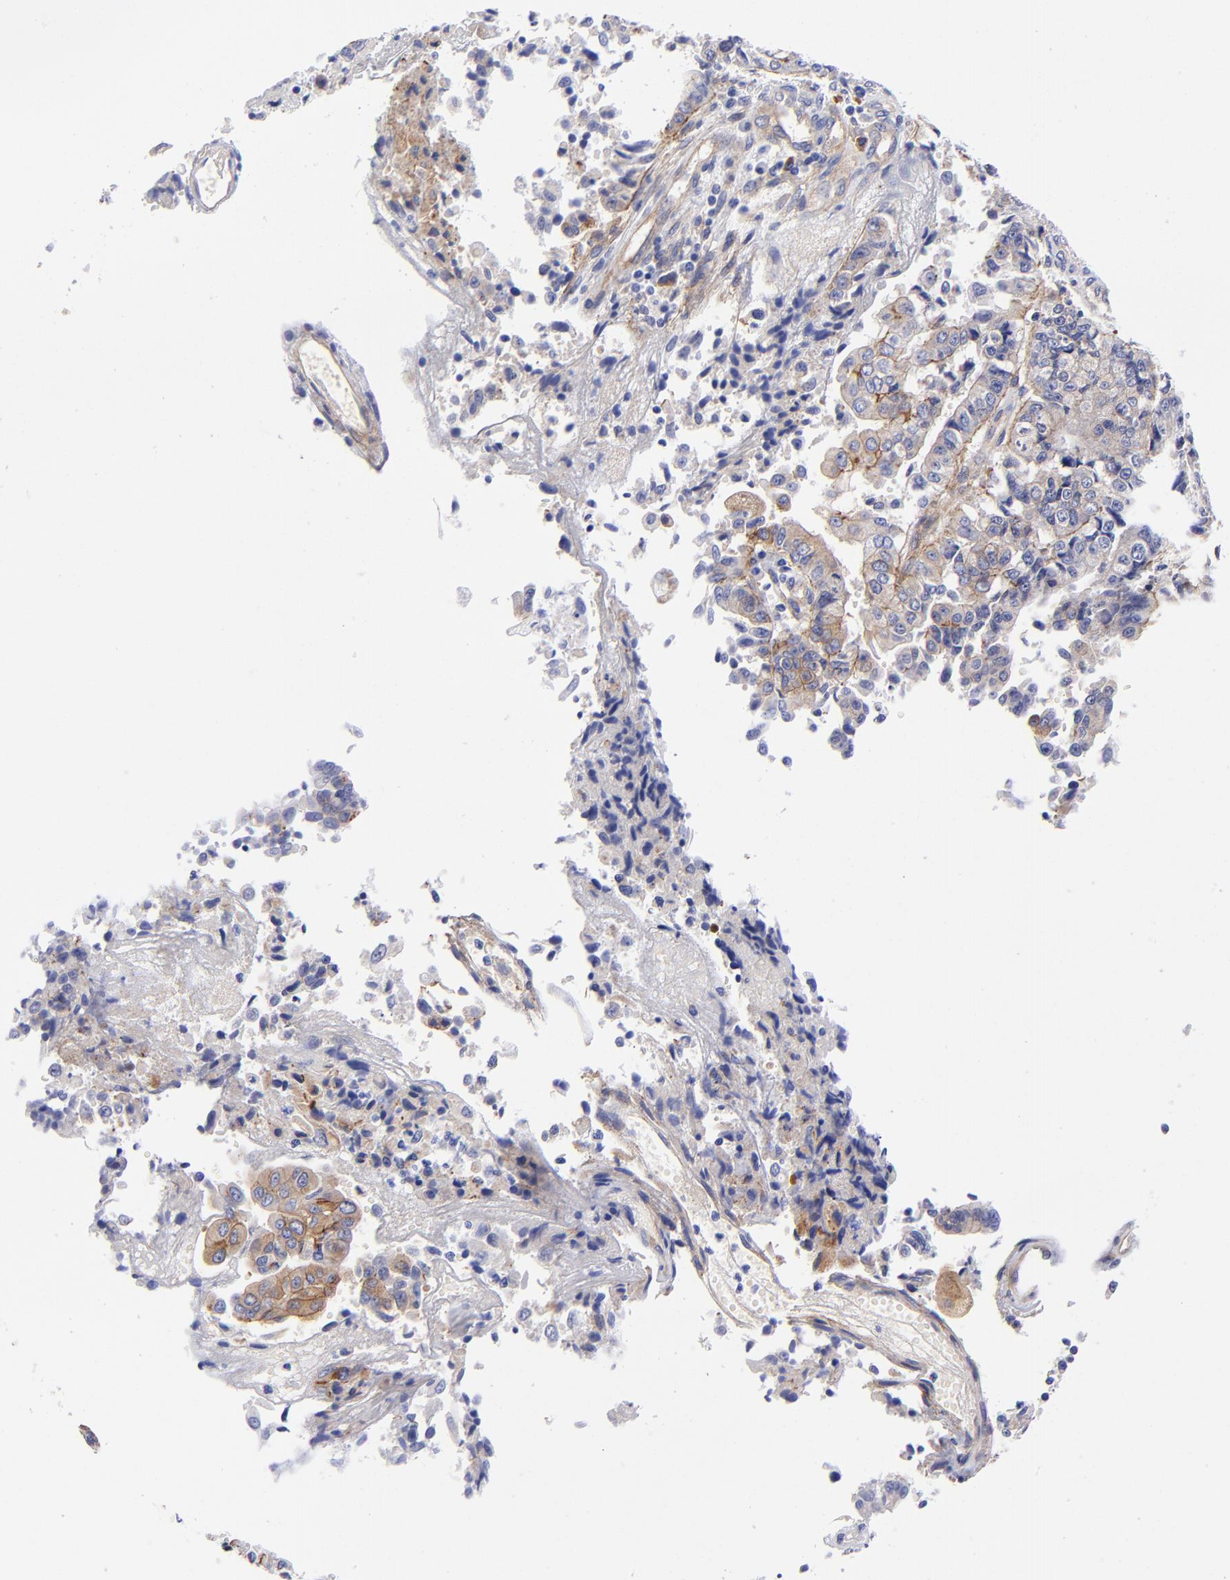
{"staining": {"intensity": "moderate", "quantity": "25%-75%", "location": "cytoplasmic/membranous"}, "tissue": "endometrial cancer", "cell_type": "Tumor cells", "image_type": "cancer", "snomed": [{"axis": "morphology", "description": "Adenocarcinoma, NOS"}, {"axis": "topography", "description": "Endometrium"}], "caption": "Approximately 25%-75% of tumor cells in human adenocarcinoma (endometrial) reveal moderate cytoplasmic/membranous protein positivity as visualized by brown immunohistochemical staining.", "gene": "PPFIBP1", "patient": {"sex": "female", "age": 75}}